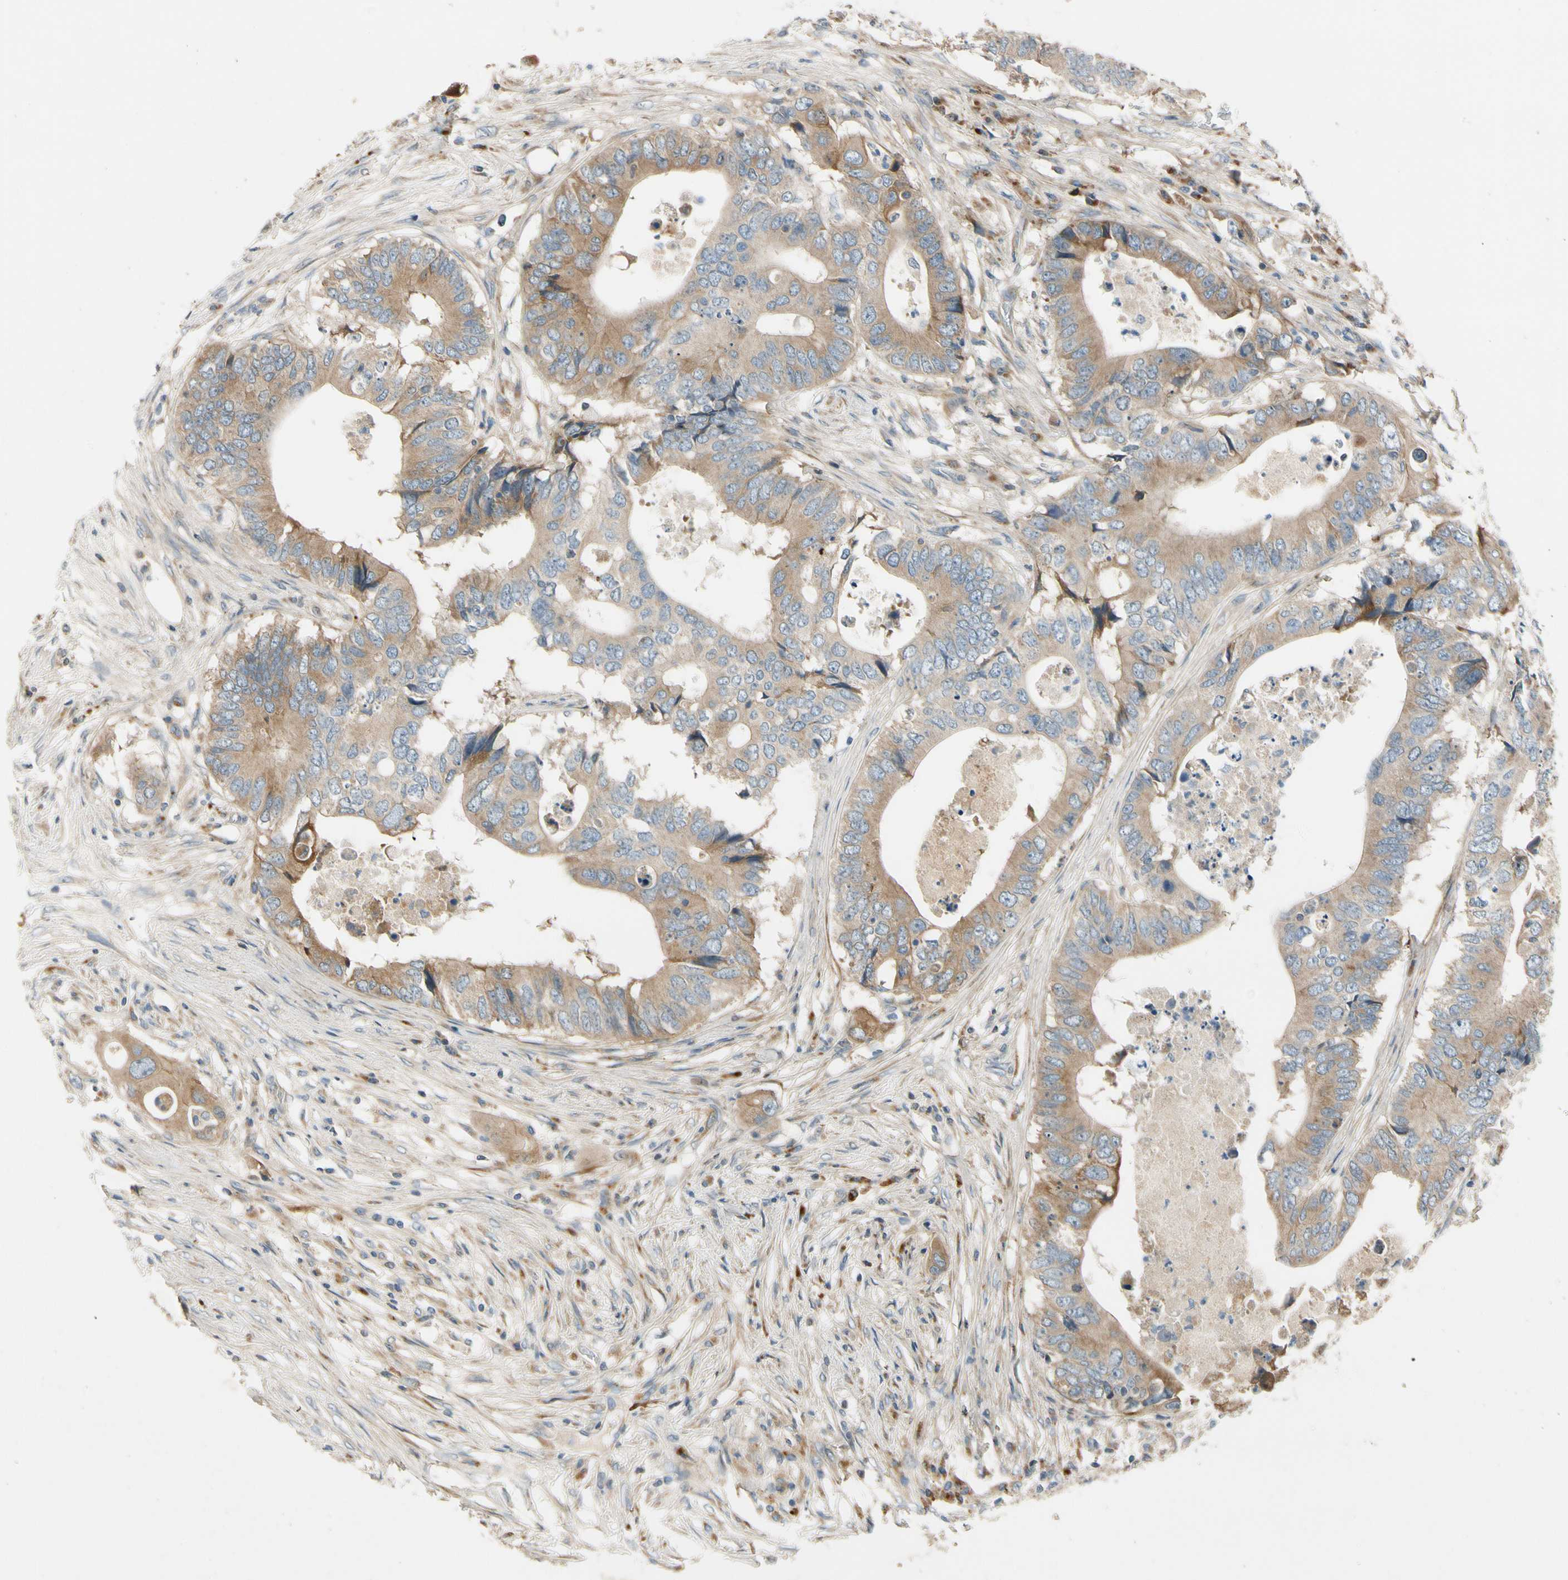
{"staining": {"intensity": "moderate", "quantity": ">75%", "location": "cytoplasmic/membranous"}, "tissue": "colorectal cancer", "cell_type": "Tumor cells", "image_type": "cancer", "snomed": [{"axis": "morphology", "description": "Adenocarcinoma, NOS"}, {"axis": "topography", "description": "Colon"}], "caption": "Immunohistochemistry image of neoplastic tissue: colorectal adenocarcinoma stained using IHC exhibits medium levels of moderate protein expression localized specifically in the cytoplasmic/membranous of tumor cells, appearing as a cytoplasmic/membranous brown color.", "gene": "MST1R", "patient": {"sex": "male", "age": 71}}